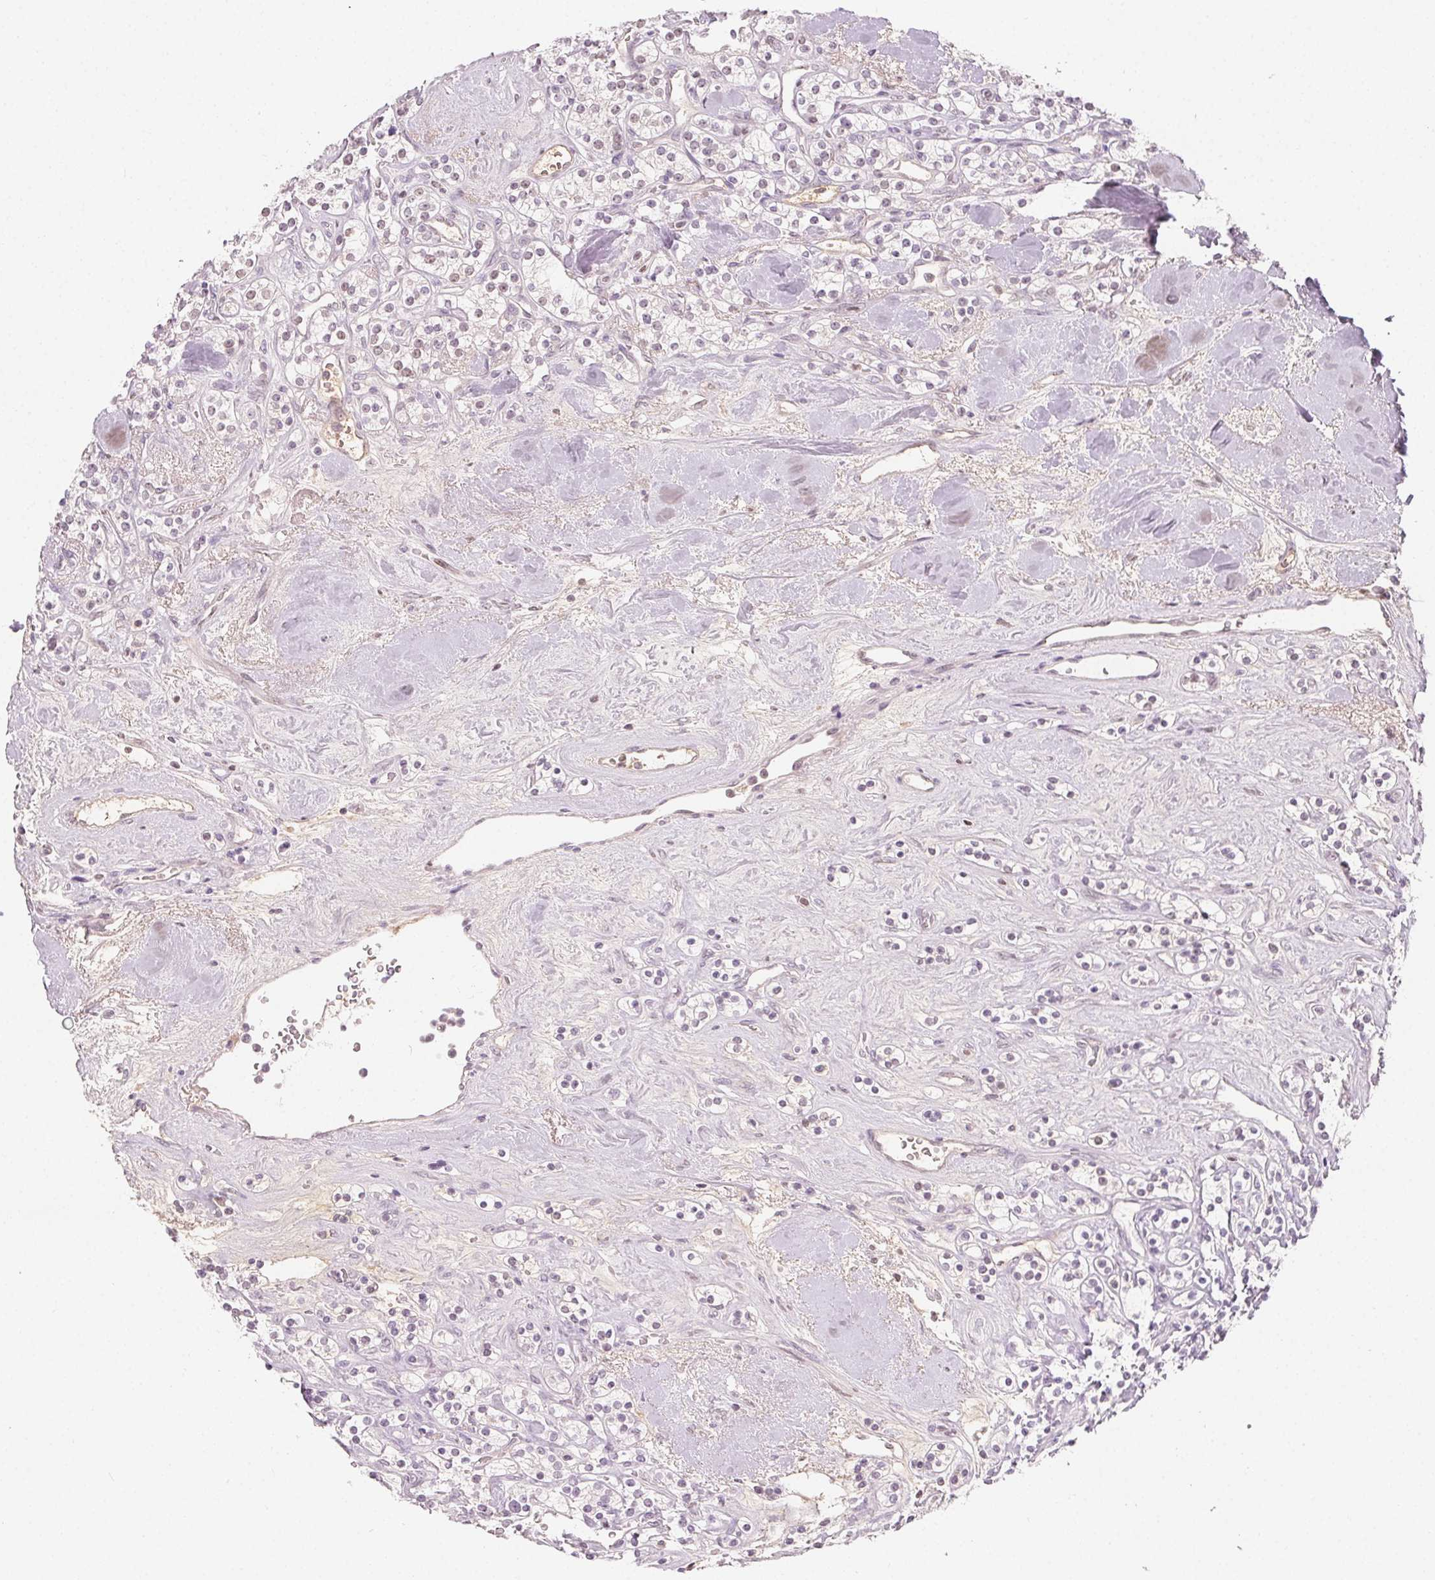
{"staining": {"intensity": "negative", "quantity": "none", "location": "none"}, "tissue": "renal cancer", "cell_type": "Tumor cells", "image_type": "cancer", "snomed": [{"axis": "morphology", "description": "Adenocarcinoma, NOS"}, {"axis": "topography", "description": "Kidney"}], "caption": "This is a image of immunohistochemistry (IHC) staining of renal cancer, which shows no expression in tumor cells.", "gene": "AFM", "patient": {"sex": "male", "age": 77}}